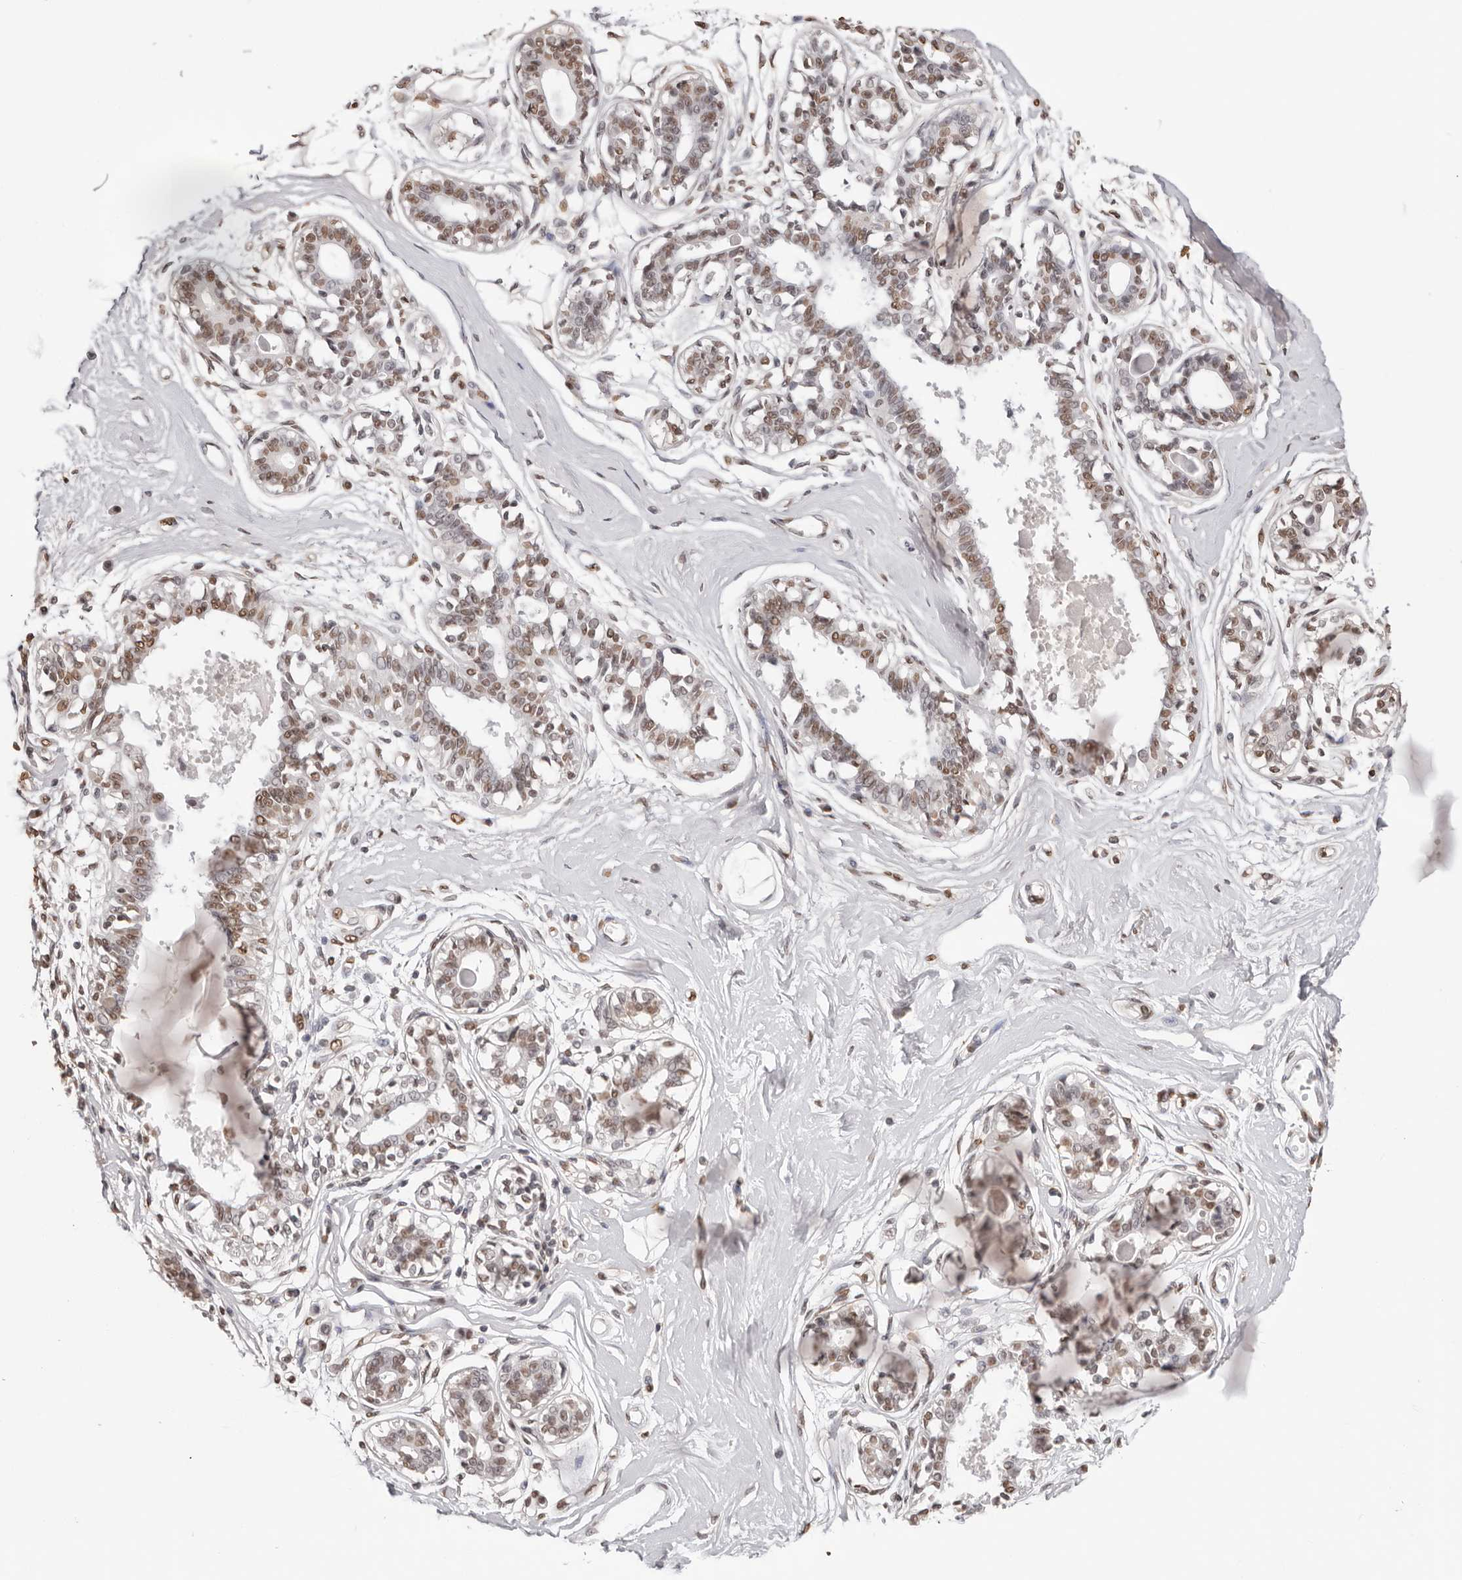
{"staining": {"intensity": "negative", "quantity": "none", "location": "none"}, "tissue": "breast", "cell_type": "Adipocytes", "image_type": "normal", "snomed": [{"axis": "morphology", "description": "Normal tissue, NOS"}, {"axis": "topography", "description": "Breast"}], "caption": "Image shows no protein positivity in adipocytes of normal breast. (DAB IHC visualized using brightfield microscopy, high magnification).", "gene": "OLIG3", "patient": {"sex": "female", "age": 45}}